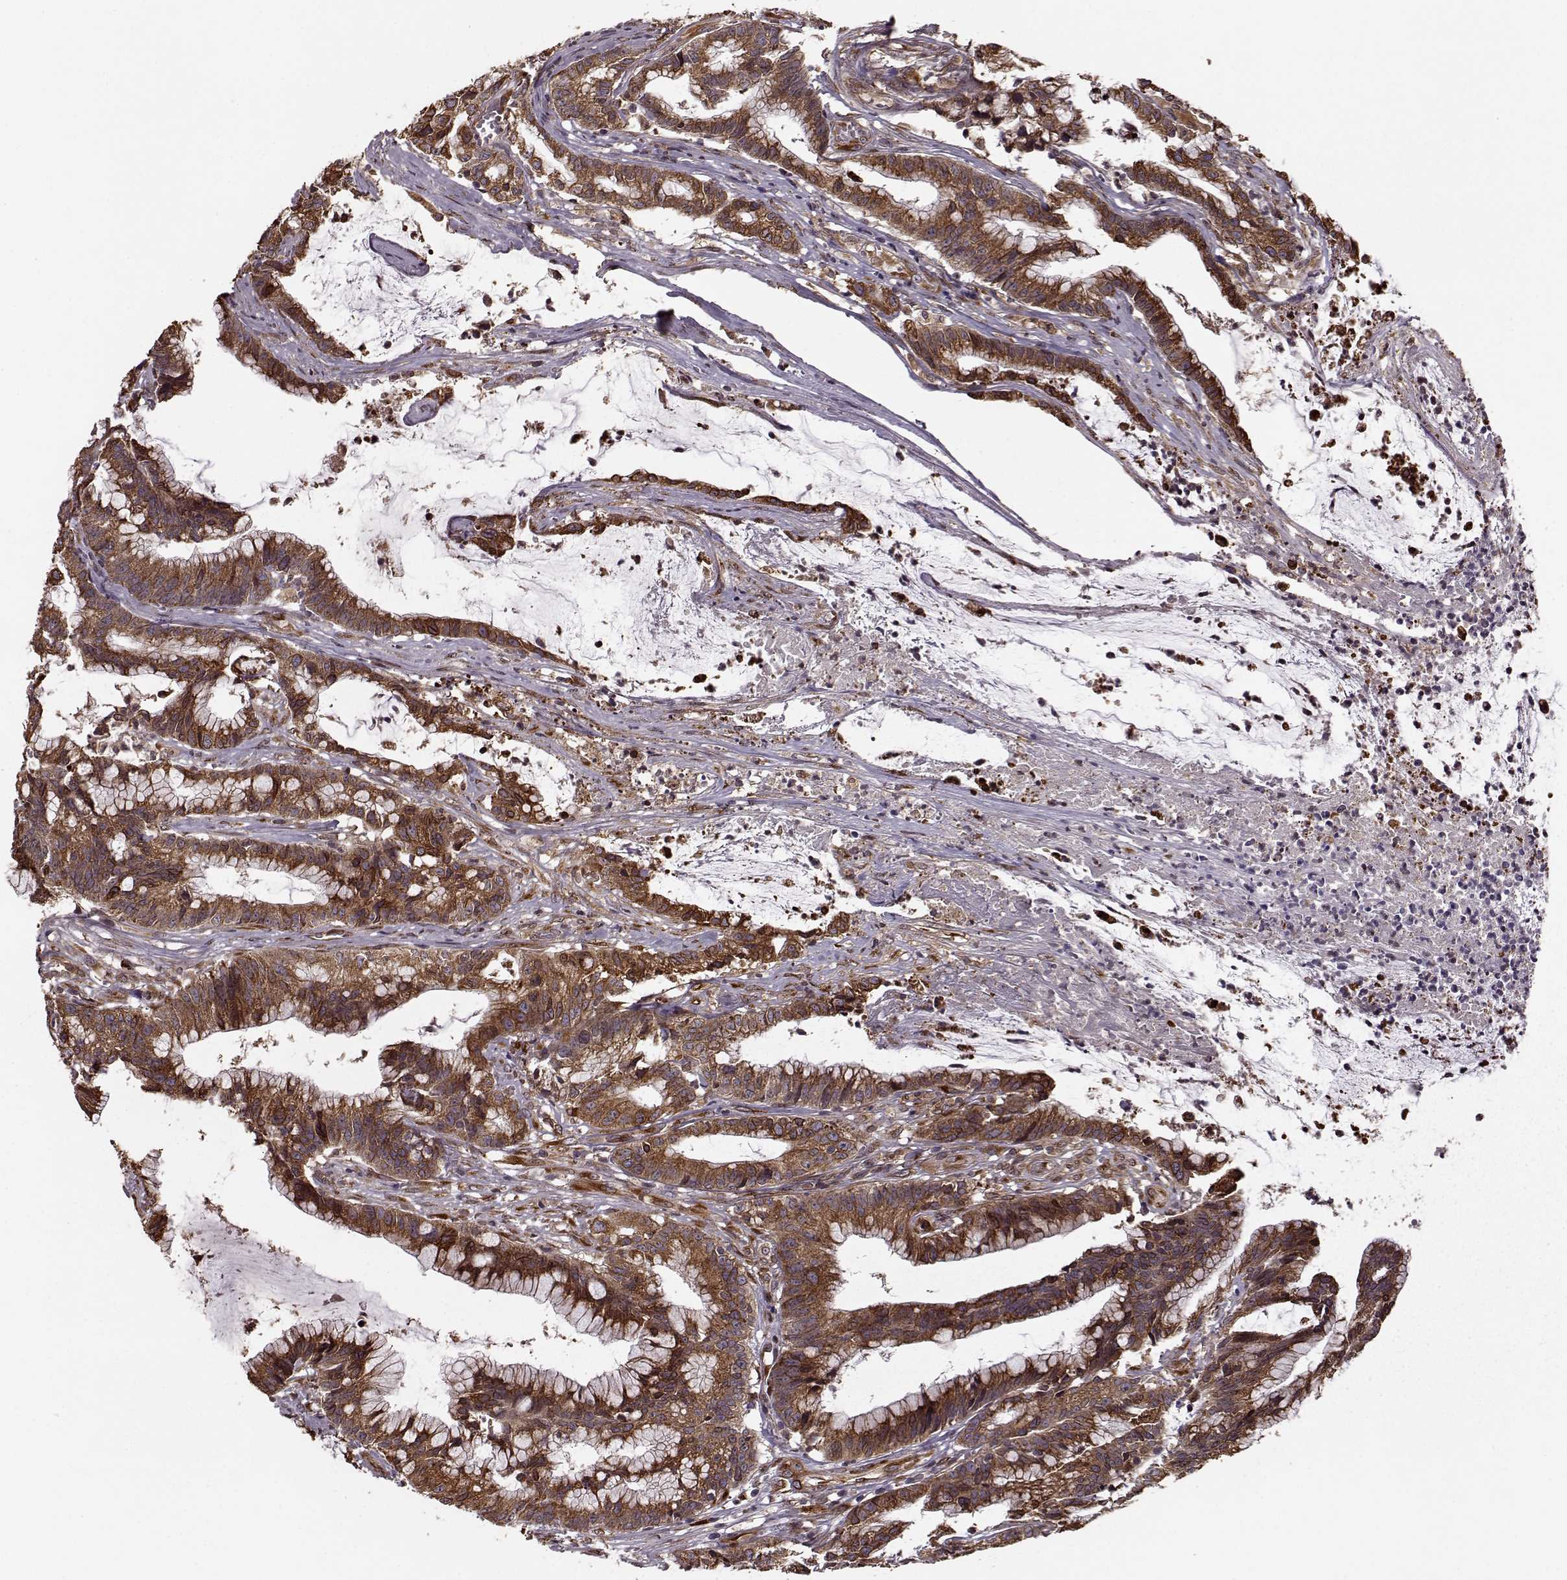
{"staining": {"intensity": "strong", "quantity": ">75%", "location": "cytoplasmic/membranous"}, "tissue": "colorectal cancer", "cell_type": "Tumor cells", "image_type": "cancer", "snomed": [{"axis": "morphology", "description": "Adenocarcinoma, NOS"}, {"axis": "topography", "description": "Colon"}], "caption": "An IHC histopathology image of tumor tissue is shown. Protein staining in brown shows strong cytoplasmic/membranous positivity in colorectal adenocarcinoma within tumor cells.", "gene": "YIPF5", "patient": {"sex": "female", "age": 78}}